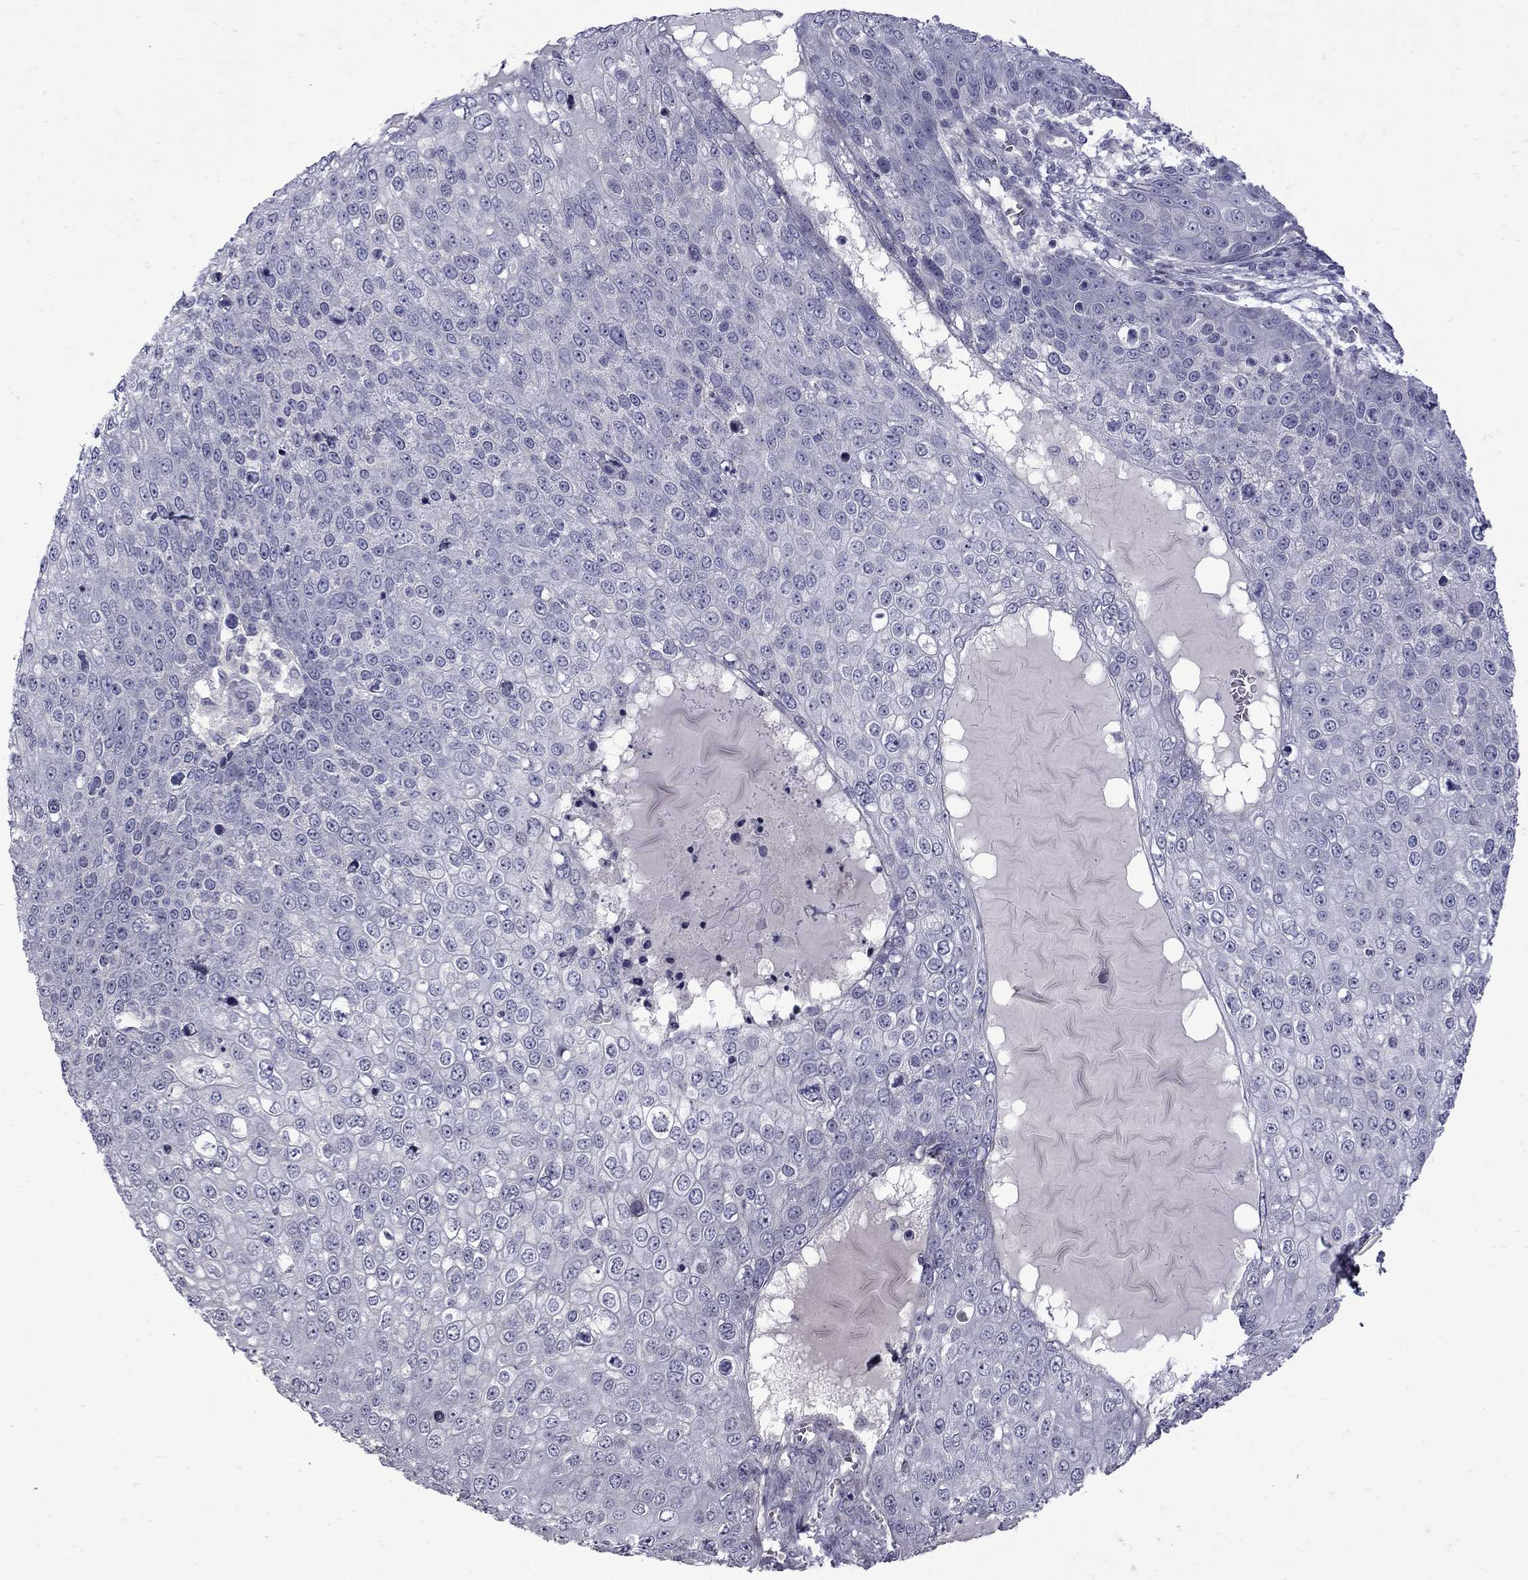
{"staining": {"intensity": "negative", "quantity": "none", "location": "none"}, "tissue": "skin cancer", "cell_type": "Tumor cells", "image_type": "cancer", "snomed": [{"axis": "morphology", "description": "Squamous cell carcinoma, NOS"}, {"axis": "topography", "description": "Skin"}], "caption": "DAB immunohistochemical staining of squamous cell carcinoma (skin) exhibits no significant expression in tumor cells. The staining was performed using DAB to visualize the protein expression in brown, while the nuclei were stained in blue with hematoxylin (Magnification: 20x).", "gene": "NRARP", "patient": {"sex": "male", "age": 71}}